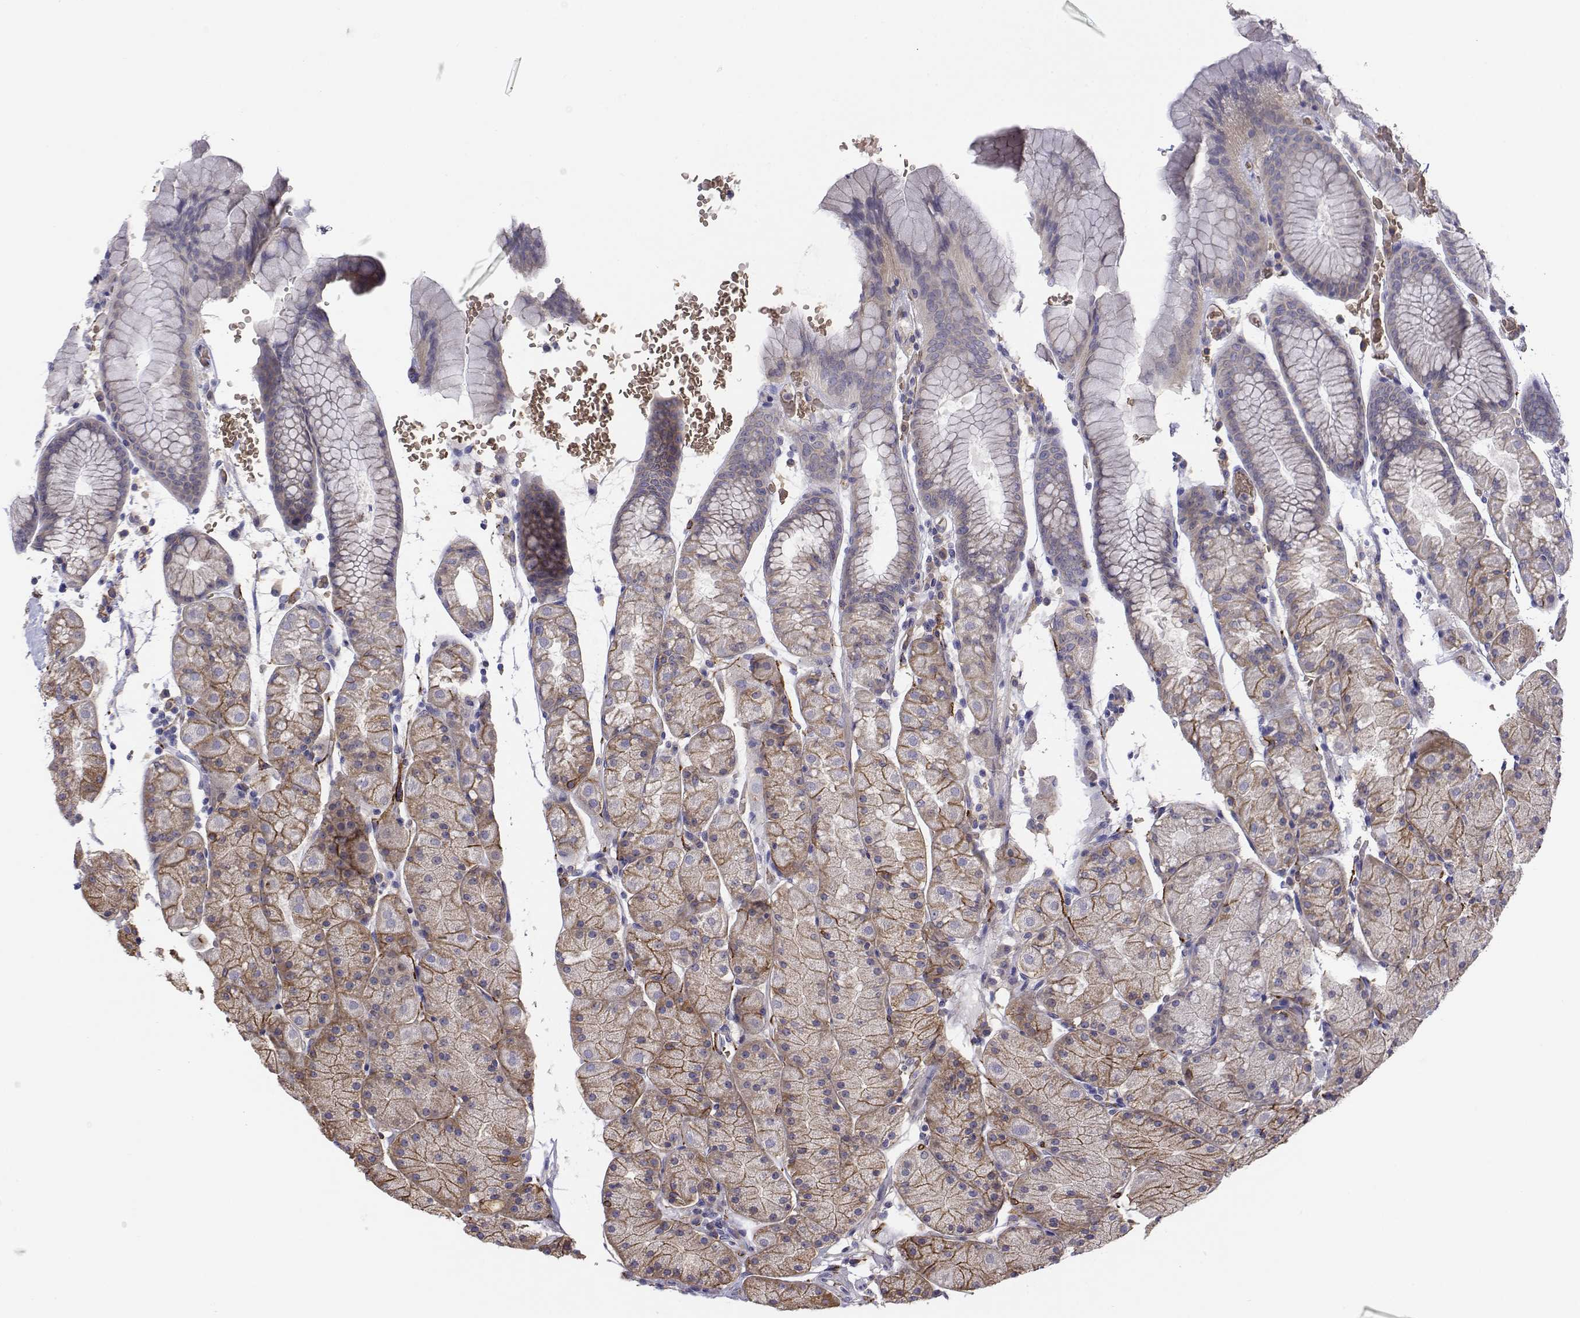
{"staining": {"intensity": "moderate", "quantity": "25%-75%", "location": "cytoplasmic/membranous"}, "tissue": "stomach", "cell_type": "Glandular cells", "image_type": "normal", "snomed": [{"axis": "morphology", "description": "Normal tissue, NOS"}, {"axis": "topography", "description": "Stomach, upper"}, {"axis": "topography", "description": "Stomach"}], "caption": "Protein analysis of benign stomach exhibits moderate cytoplasmic/membranous expression in approximately 25%-75% of glandular cells. (DAB = brown stain, brightfield microscopy at high magnification).", "gene": "CADM1", "patient": {"sex": "male", "age": 76}}